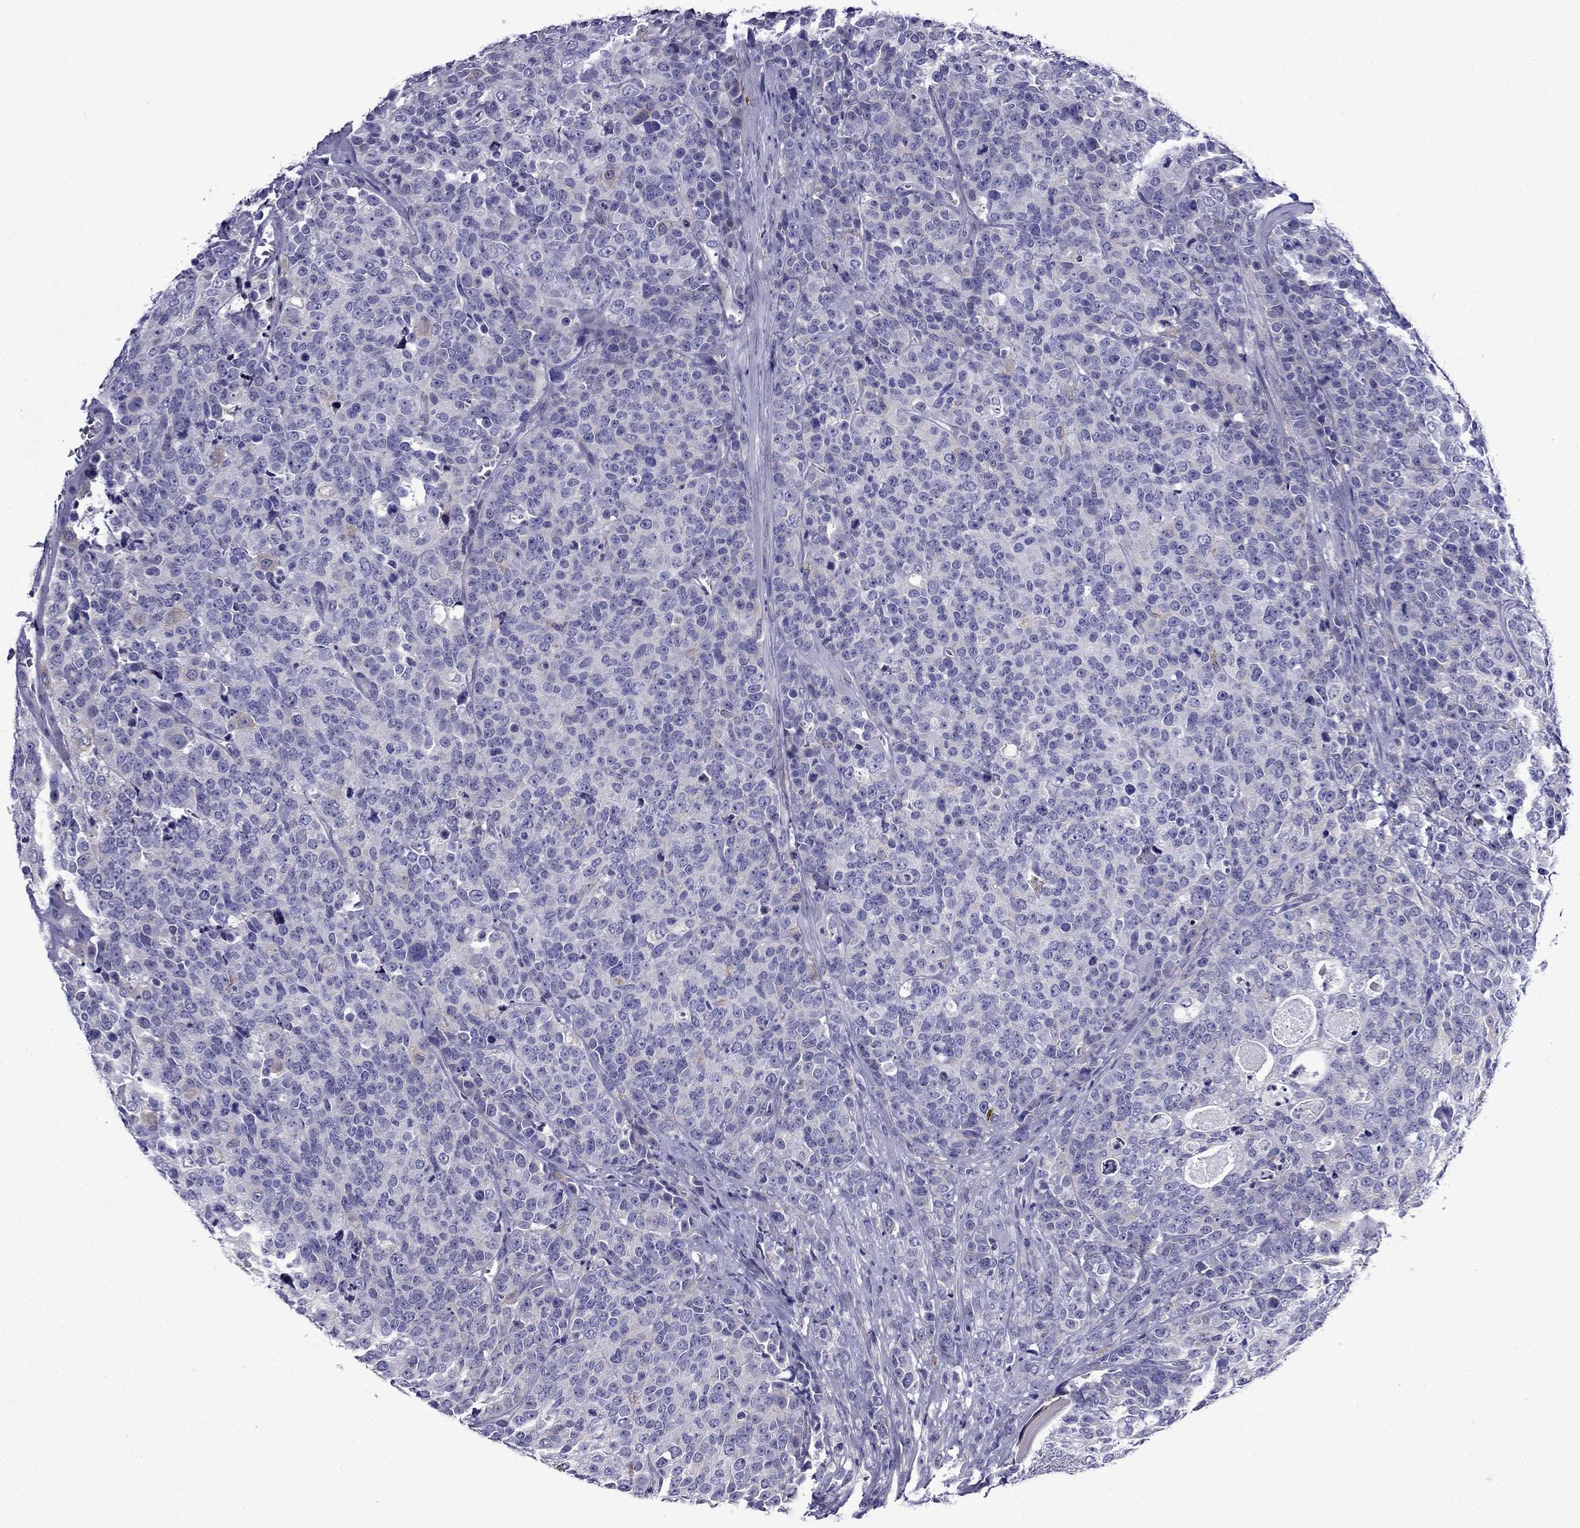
{"staining": {"intensity": "negative", "quantity": "none", "location": "none"}, "tissue": "prostate cancer", "cell_type": "Tumor cells", "image_type": "cancer", "snomed": [{"axis": "morphology", "description": "Adenocarcinoma, NOS"}, {"axis": "topography", "description": "Prostate"}], "caption": "Tumor cells show no significant expression in prostate cancer.", "gene": "TSSK4", "patient": {"sex": "male", "age": 67}}